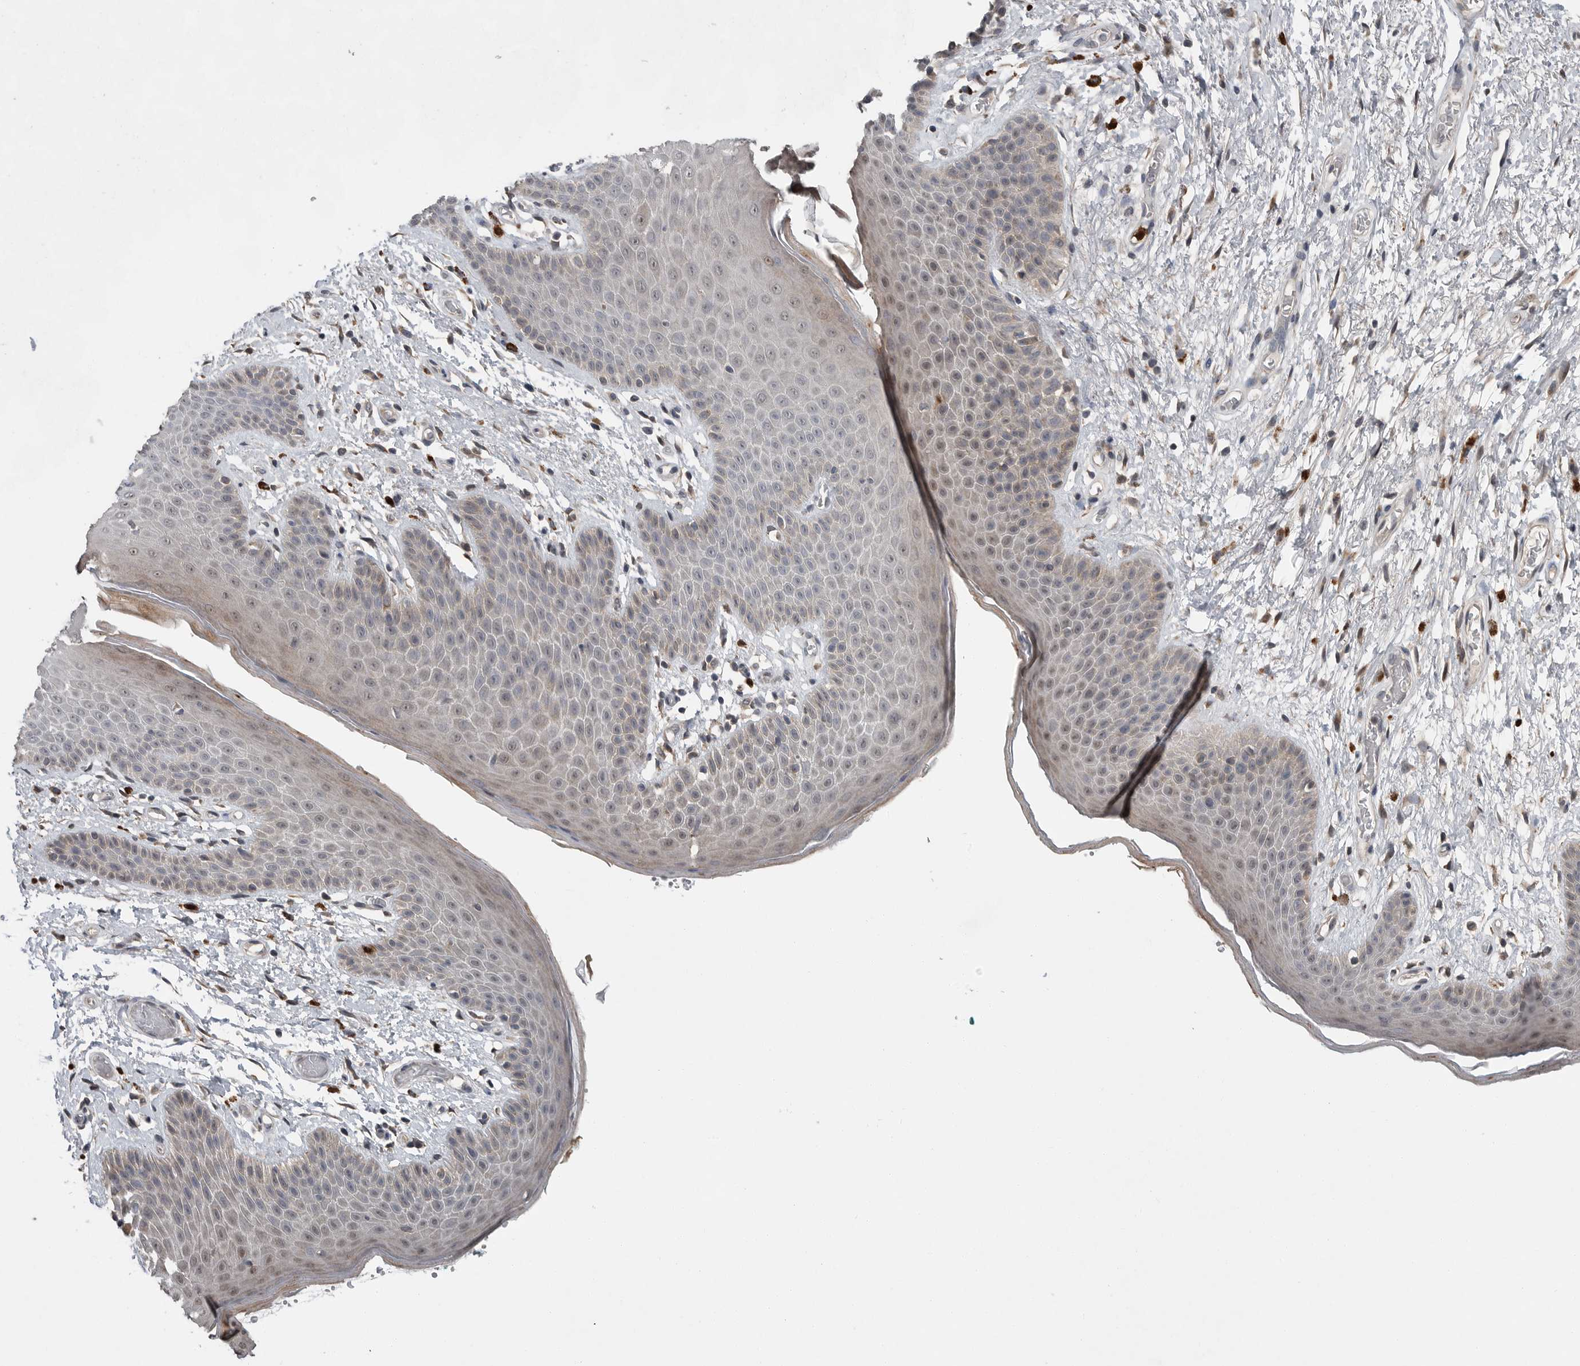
{"staining": {"intensity": "weak", "quantity": "<25%", "location": "cytoplasmic/membranous,nuclear"}, "tissue": "skin", "cell_type": "Epidermal cells", "image_type": "normal", "snomed": [{"axis": "morphology", "description": "Normal tissue, NOS"}, {"axis": "topography", "description": "Anal"}], "caption": "Immunohistochemistry (IHC) histopathology image of unremarkable human skin stained for a protein (brown), which reveals no expression in epidermal cells. (Stains: DAB (3,3'-diaminobenzidine) immunohistochemistry with hematoxylin counter stain, Microscopy: brightfield microscopy at high magnification).", "gene": "SCP2", "patient": {"sex": "male", "age": 74}}